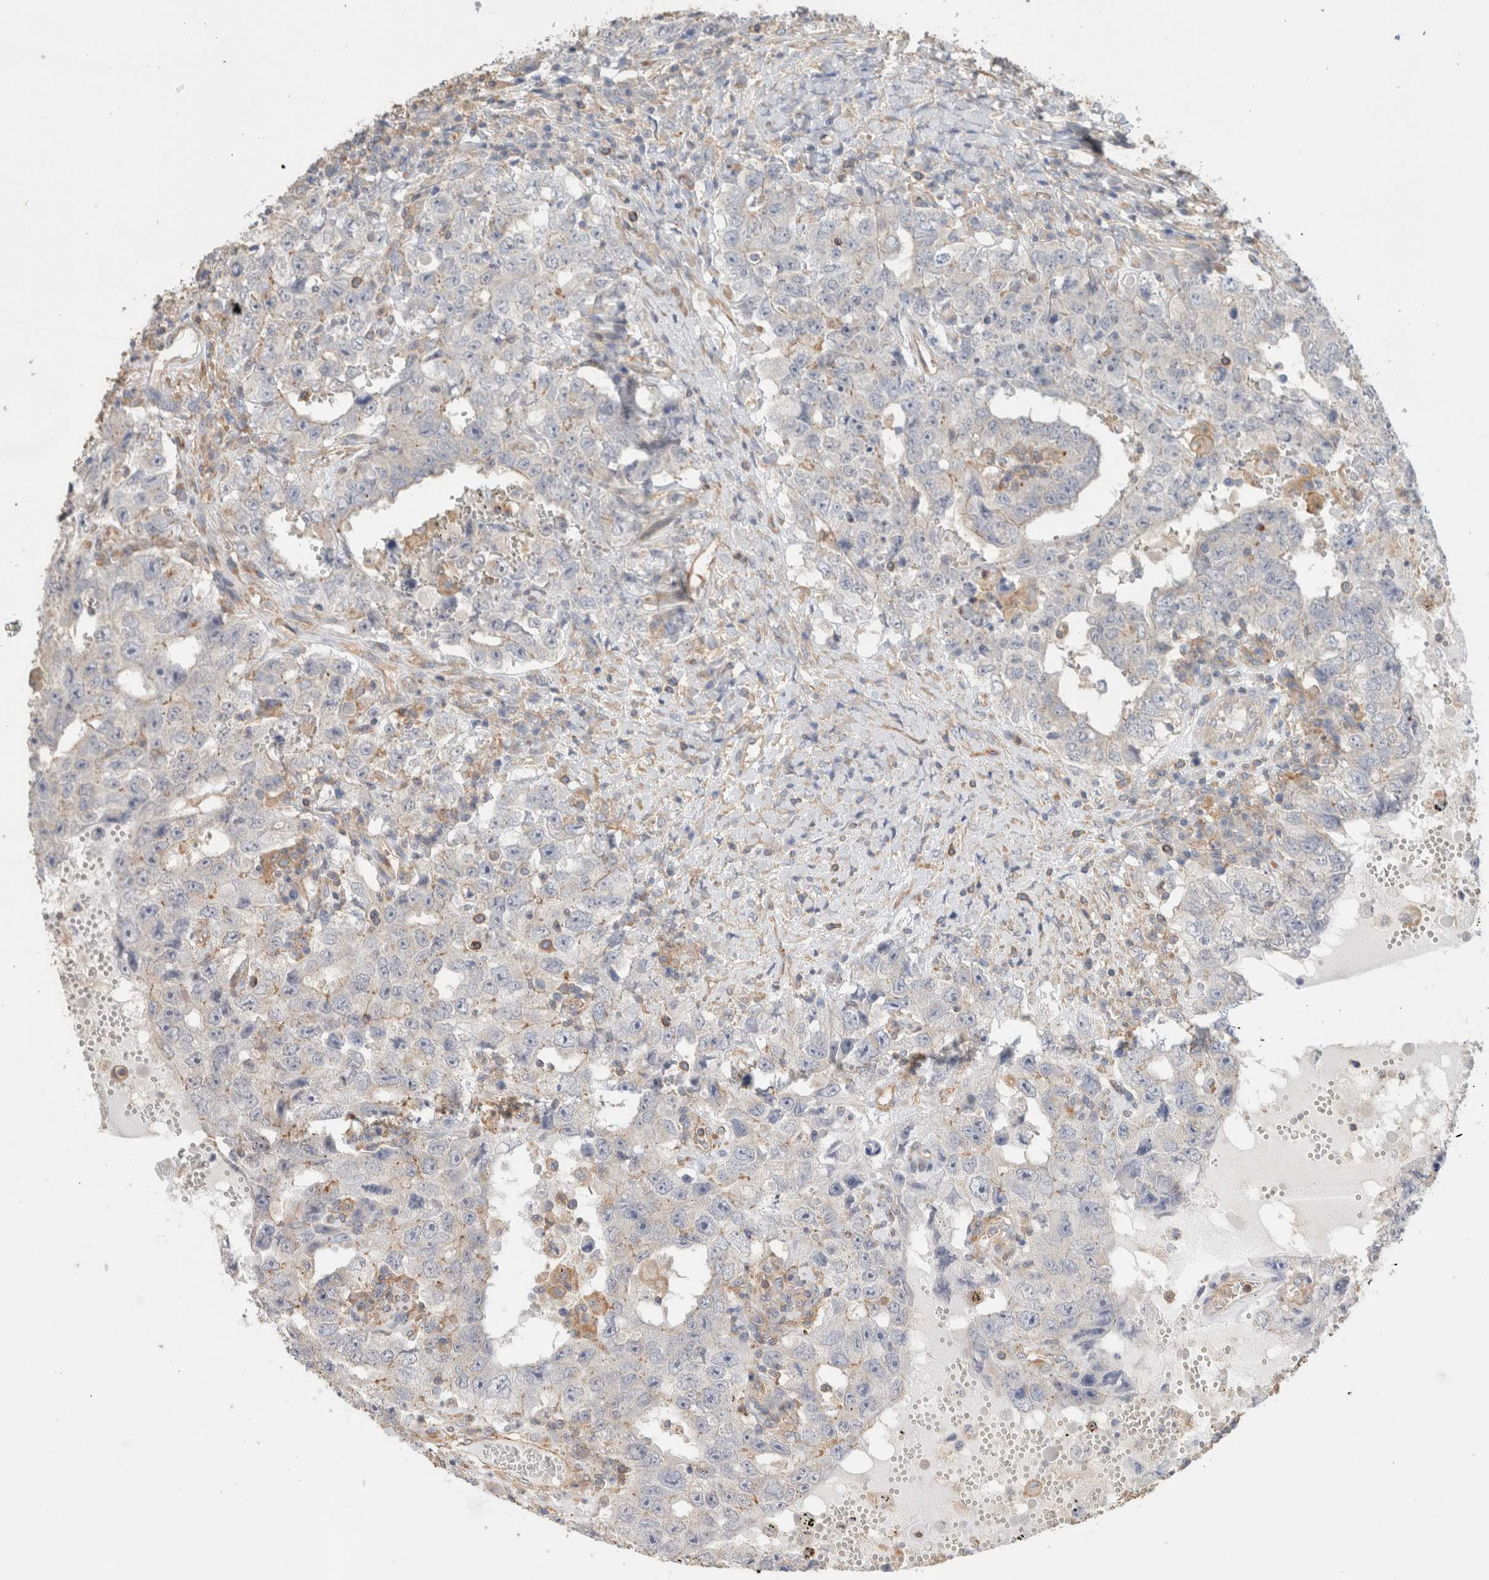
{"staining": {"intensity": "negative", "quantity": "none", "location": "none"}, "tissue": "testis cancer", "cell_type": "Tumor cells", "image_type": "cancer", "snomed": [{"axis": "morphology", "description": "Carcinoma, Embryonal, NOS"}, {"axis": "topography", "description": "Testis"}], "caption": "Tumor cells are negative for protein expression in human testis embryonal carcinoma. (Immunohistochemistry (ihc), brightfield microscopy, high magnification).", "gene": "CFAP418", "patient": {"sex": "male", "age": 26}}